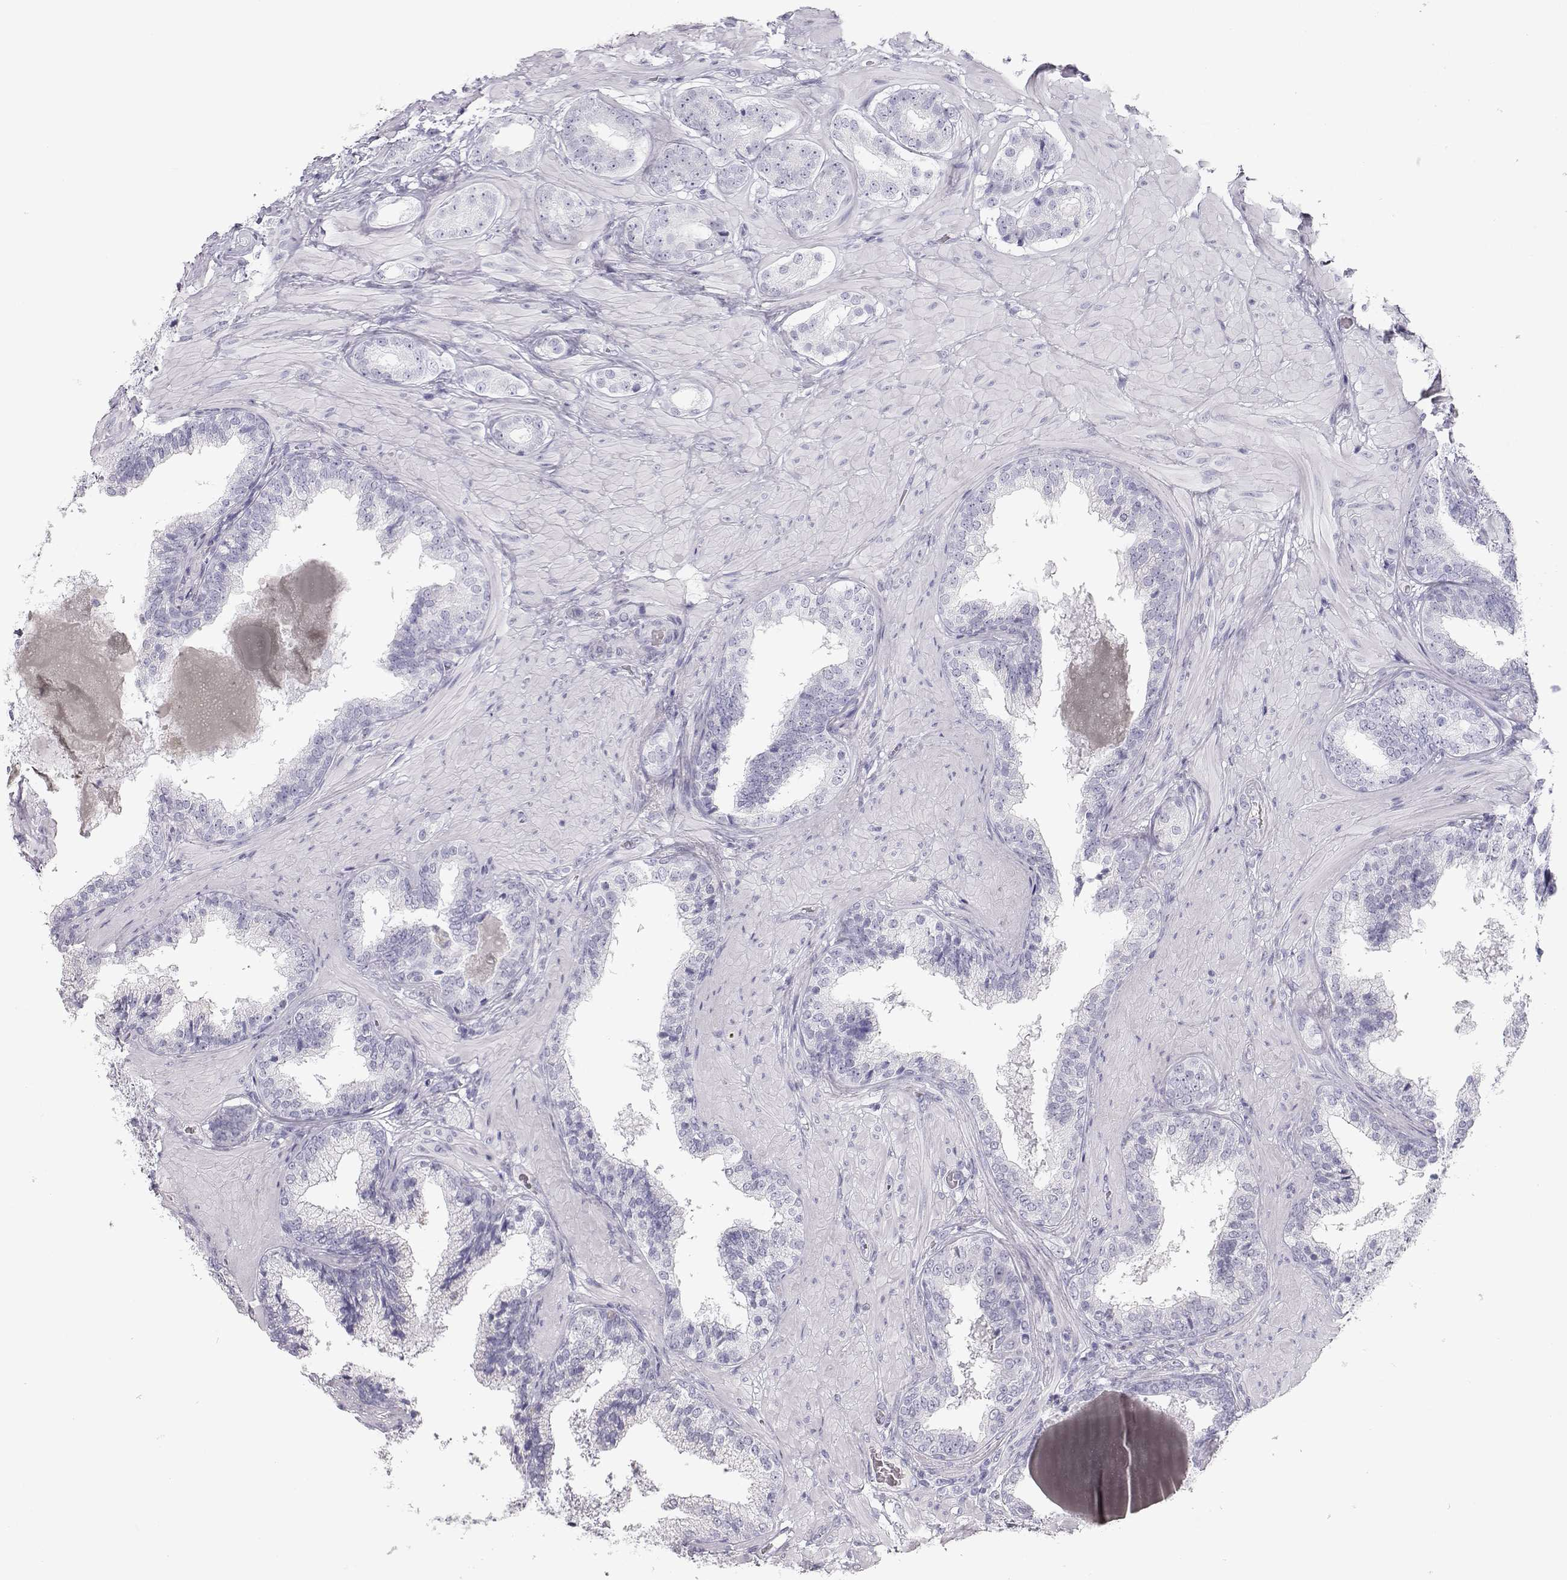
{"staining": {"intensity": "negative", "quantity": "none", "location": "none"}, "tissue": "prostate cancer", "cell_type": "Tumor cells", "image_type": "cancer", "snomed": [{"axis": "morphology", "description": "Adenocarcinoma, Low grade"}, {"axis": "topography", "description": "Prostate"}], "caption": "High magnification brightfield microscopy of prostate adenocarcinoma (low-grade) stained with DAB (3,3'-diaminobenzidine) (brown) and counterstained with hematoxylin (blue): tumor cells show no significant expression.", "gene": "TKTL1", "patient": {"sex": "male", "age": 60}}